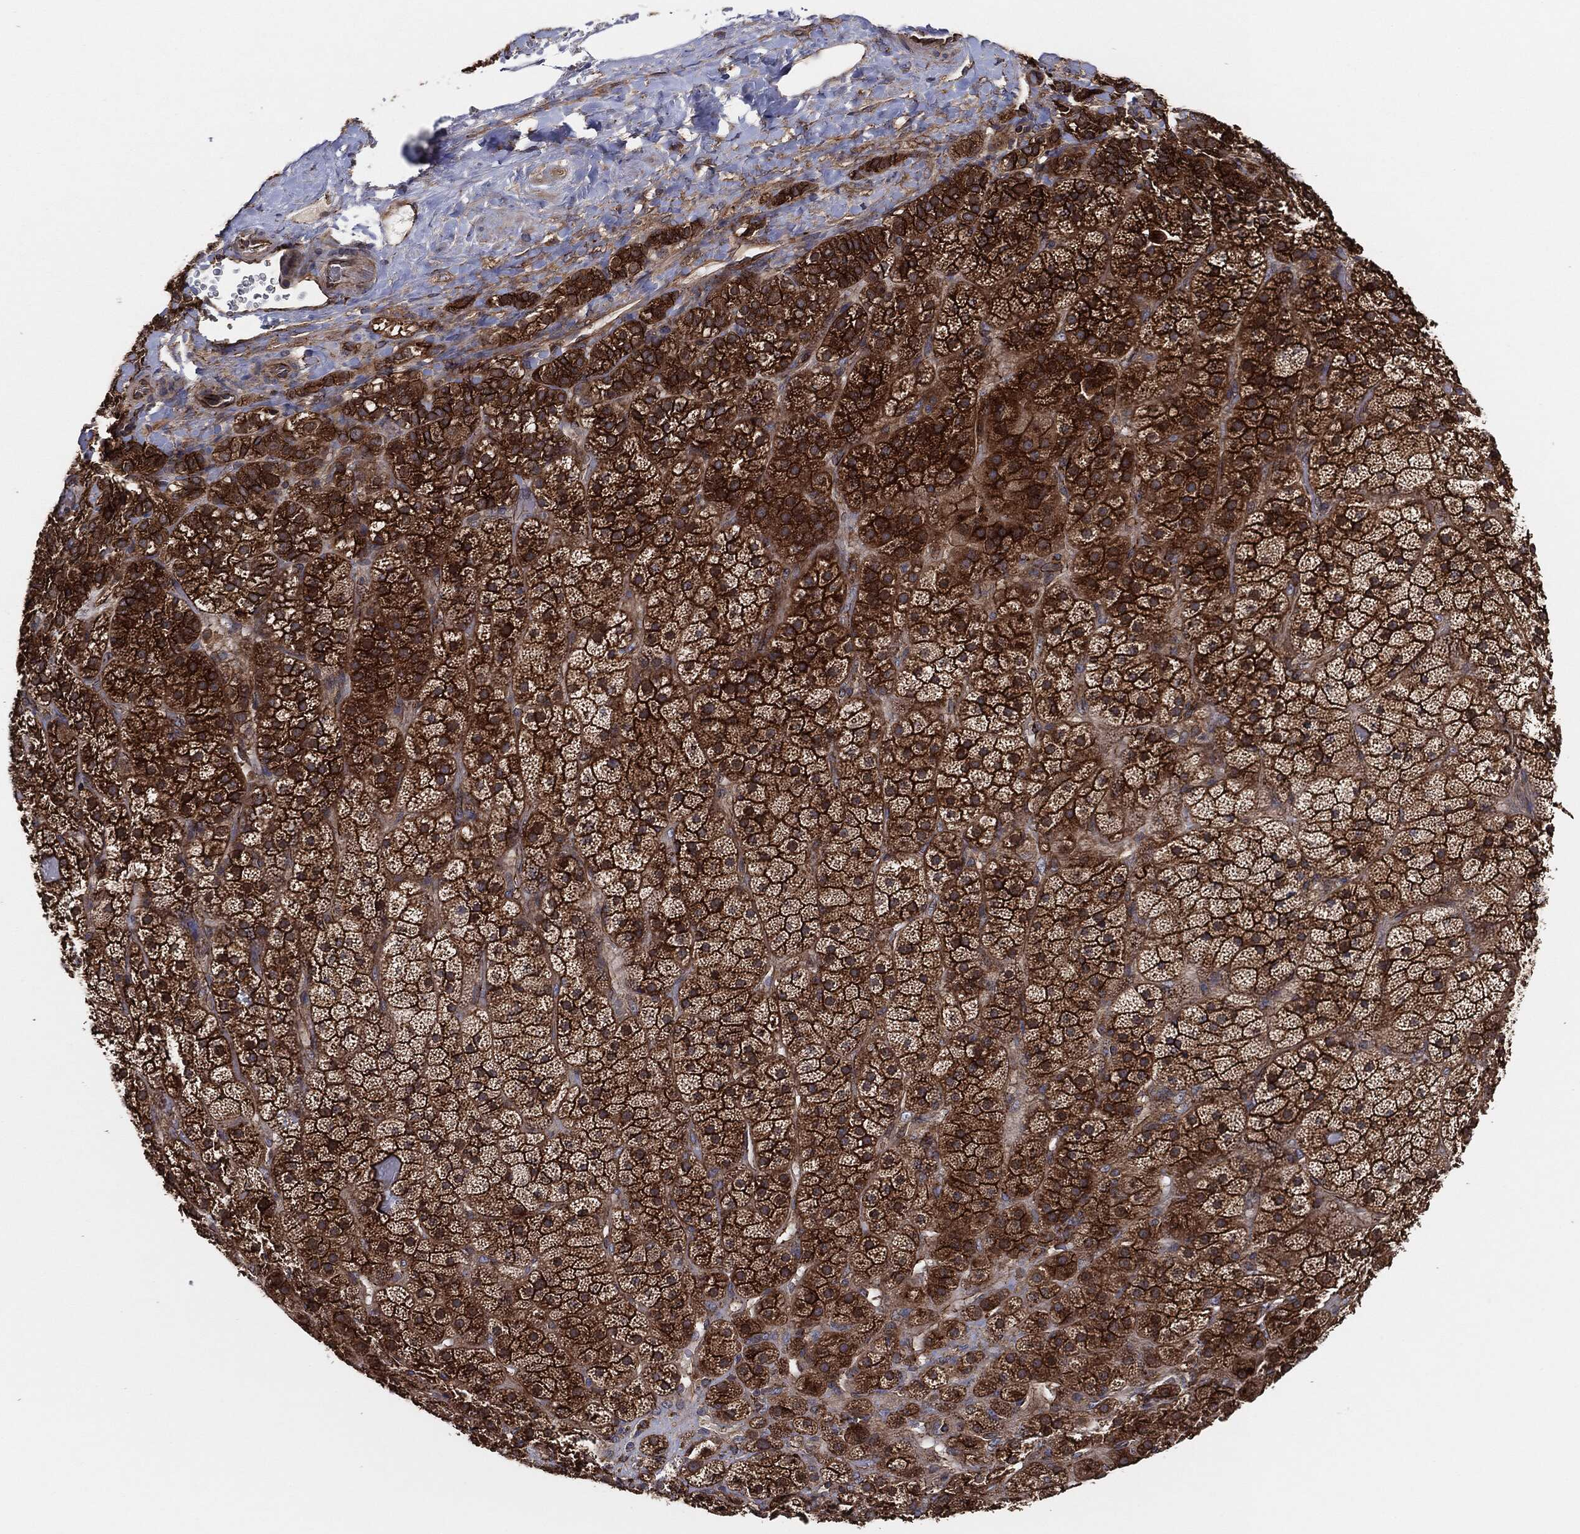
{"staining": {"intensity": "strong", "quantity": ">75%", "location": "cytoplasmic/membranous"}, "tissue": "adrenal gland", "cell_type": "Glandular cells", "image_type": "normal", "snomed": [{"axis": "morphology", "description": "Normal tissue, NOS"}, {"axis": "topography", "description": "Adrenal gland"}], "caption": "A micrograph of human adrenal gland stained for a protein displays strong cytoplasmic/membranous brown staining in glandular cells. (DAB IHC with brightfield microscopy, high magnification).", "gene": "CTNNA1", "patient": {"sex": "male", "age": 57}}